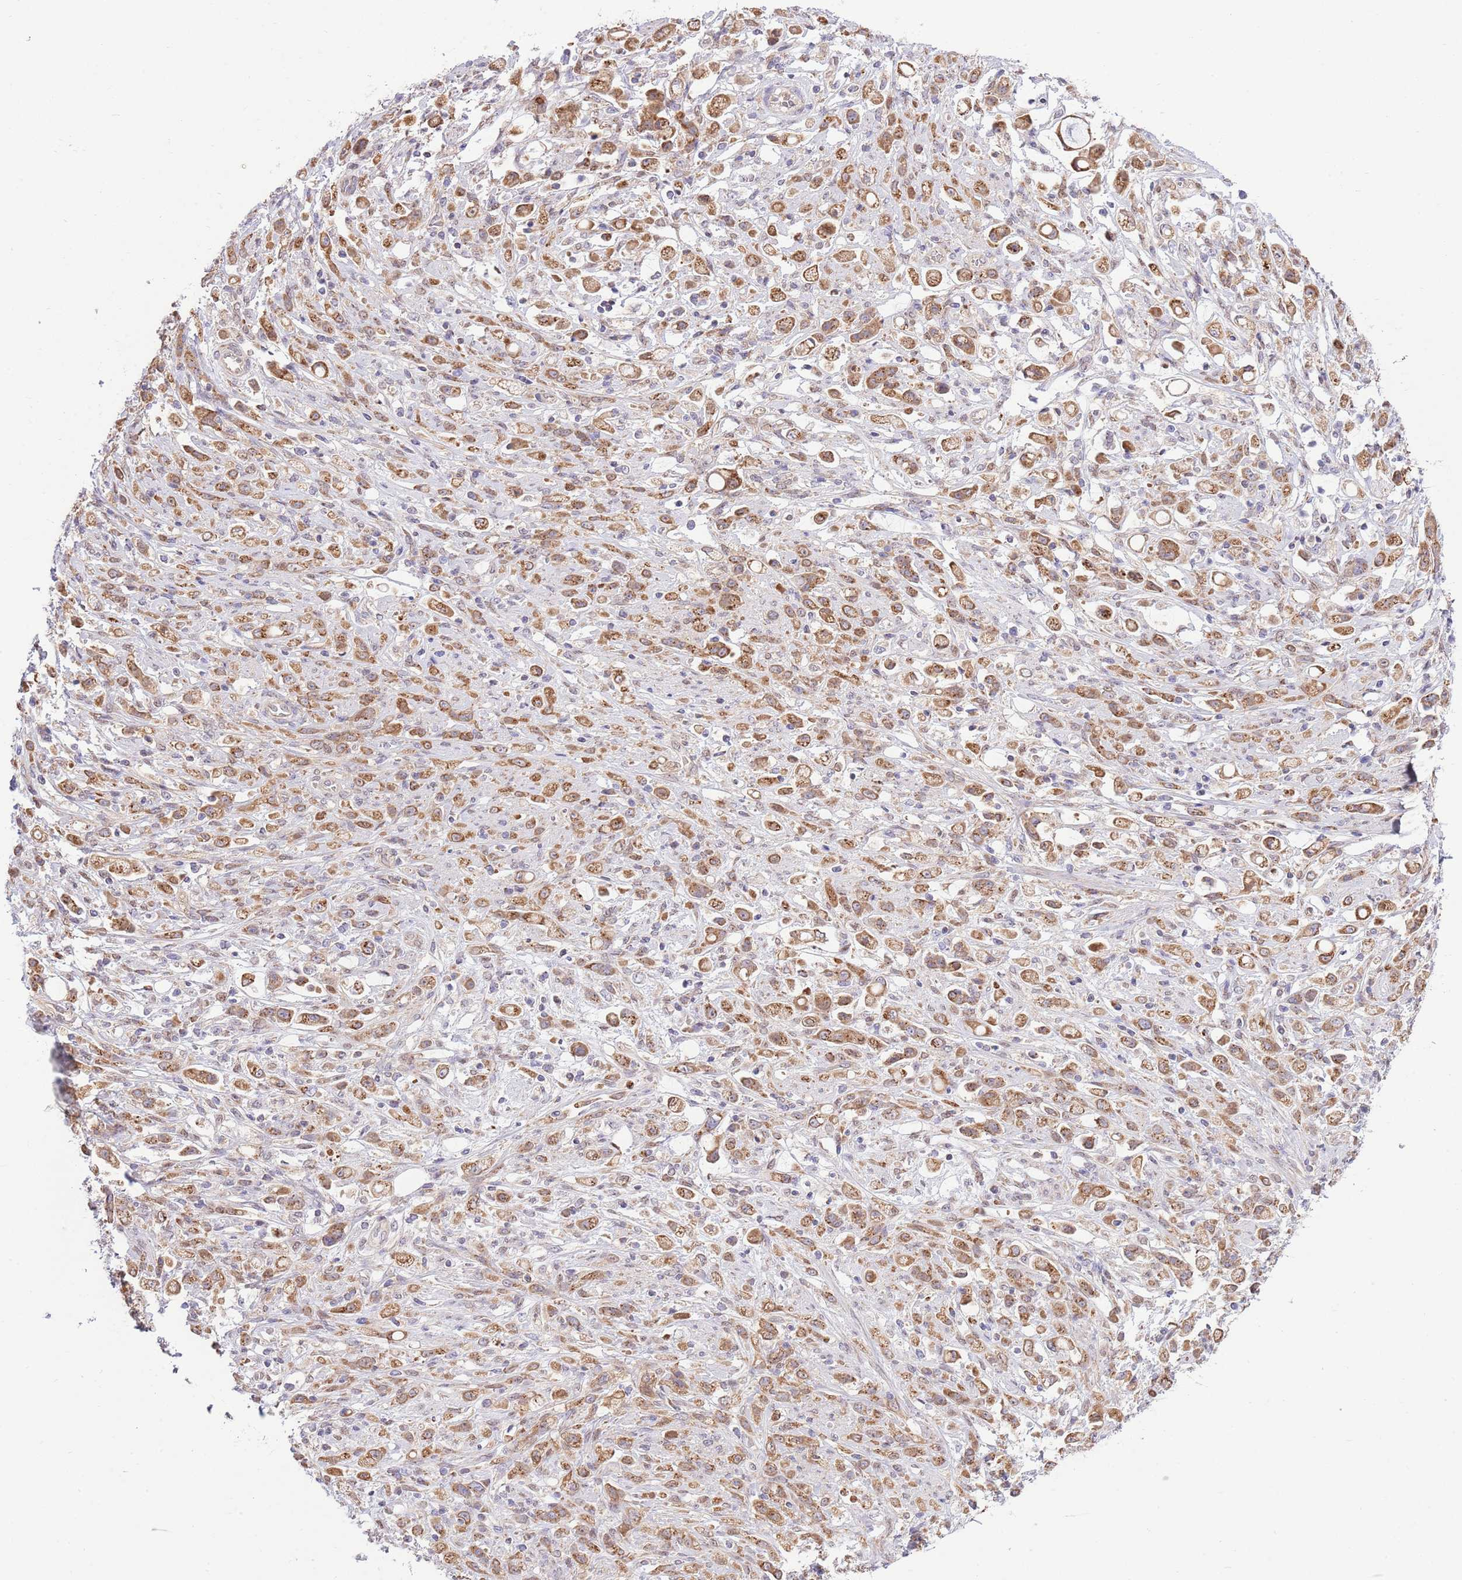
{"staining": {"intensity": "moderate", "quantity": ">75%", "location": "cytoplasmic/membranous"}, "tissue": "stomach cancer", "cell_type": "Tumor cells", "image_type": "cancer", "snomed": [{"axis": "morphology", "description": "Adenocarcinoma, NOS"}, {"axis": "topography", "description": "Stomach"}], "caption": "High-power microscopy captured an immunohistochemistry (IHC) image of stomach cancer (adenocarcinoma), revealing moderate cytoplasmic/membranous expression in approximately >75% of tumor cells.", "gene": "ARL2BP", "patient": {"sex": "female", "age": 60}}